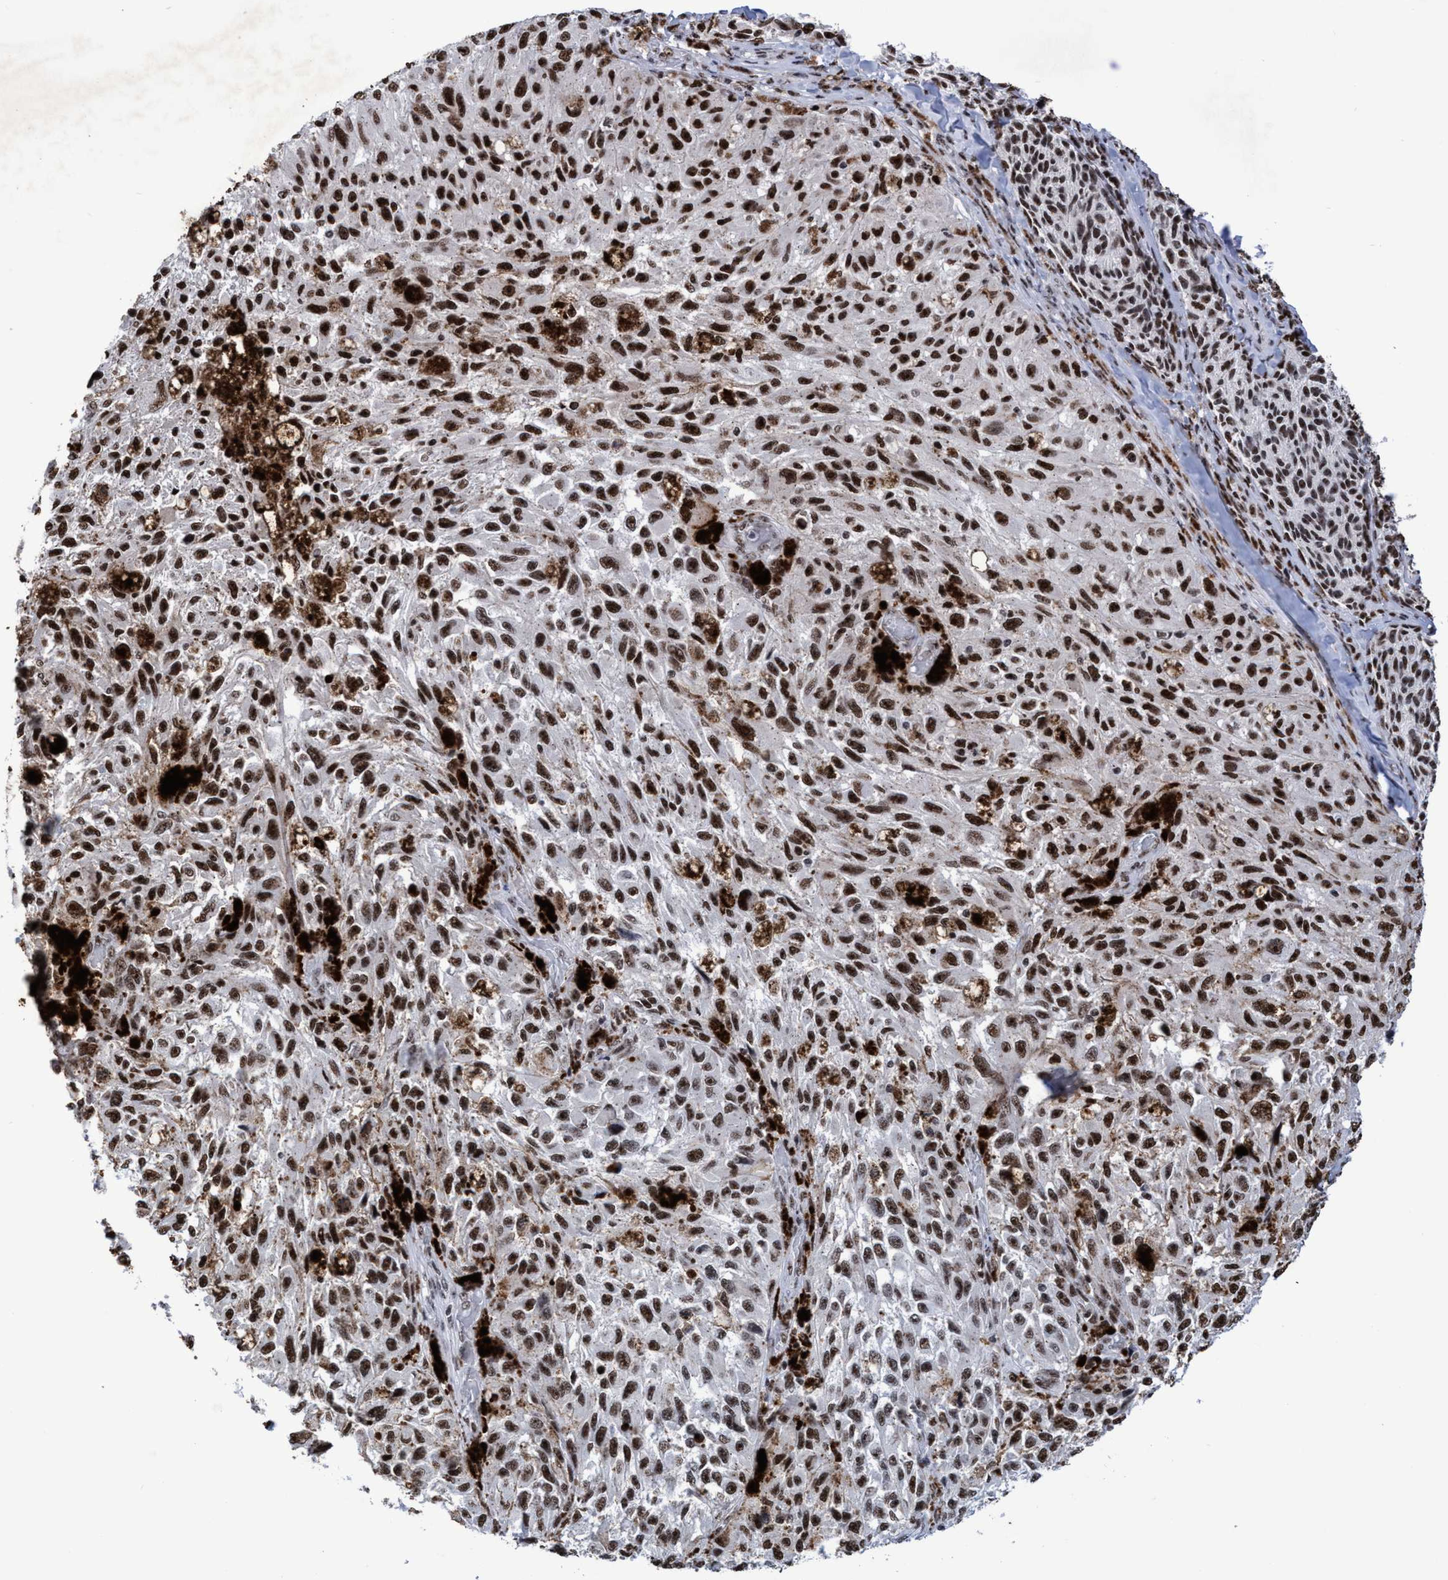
{"staining": {"intensity": "strong", "quantity": ">75%", "location": "nuclear"}, "tissue": "melanoma", "cell_type": "Tumor cells", "image_type": "cancer", "snomed": [{"axis": "morphology", "description": "Malignant melanoma, NOS"}, {"axis": "topography", "description": "Skin"}], "caption": "The image demonstrates staining of malignant melanoma, revealing strong nuclear protein staining (brown color) within tumor cells.", "gene": "EFCAB10", "patient": {"sex": "female", "age": 73}}